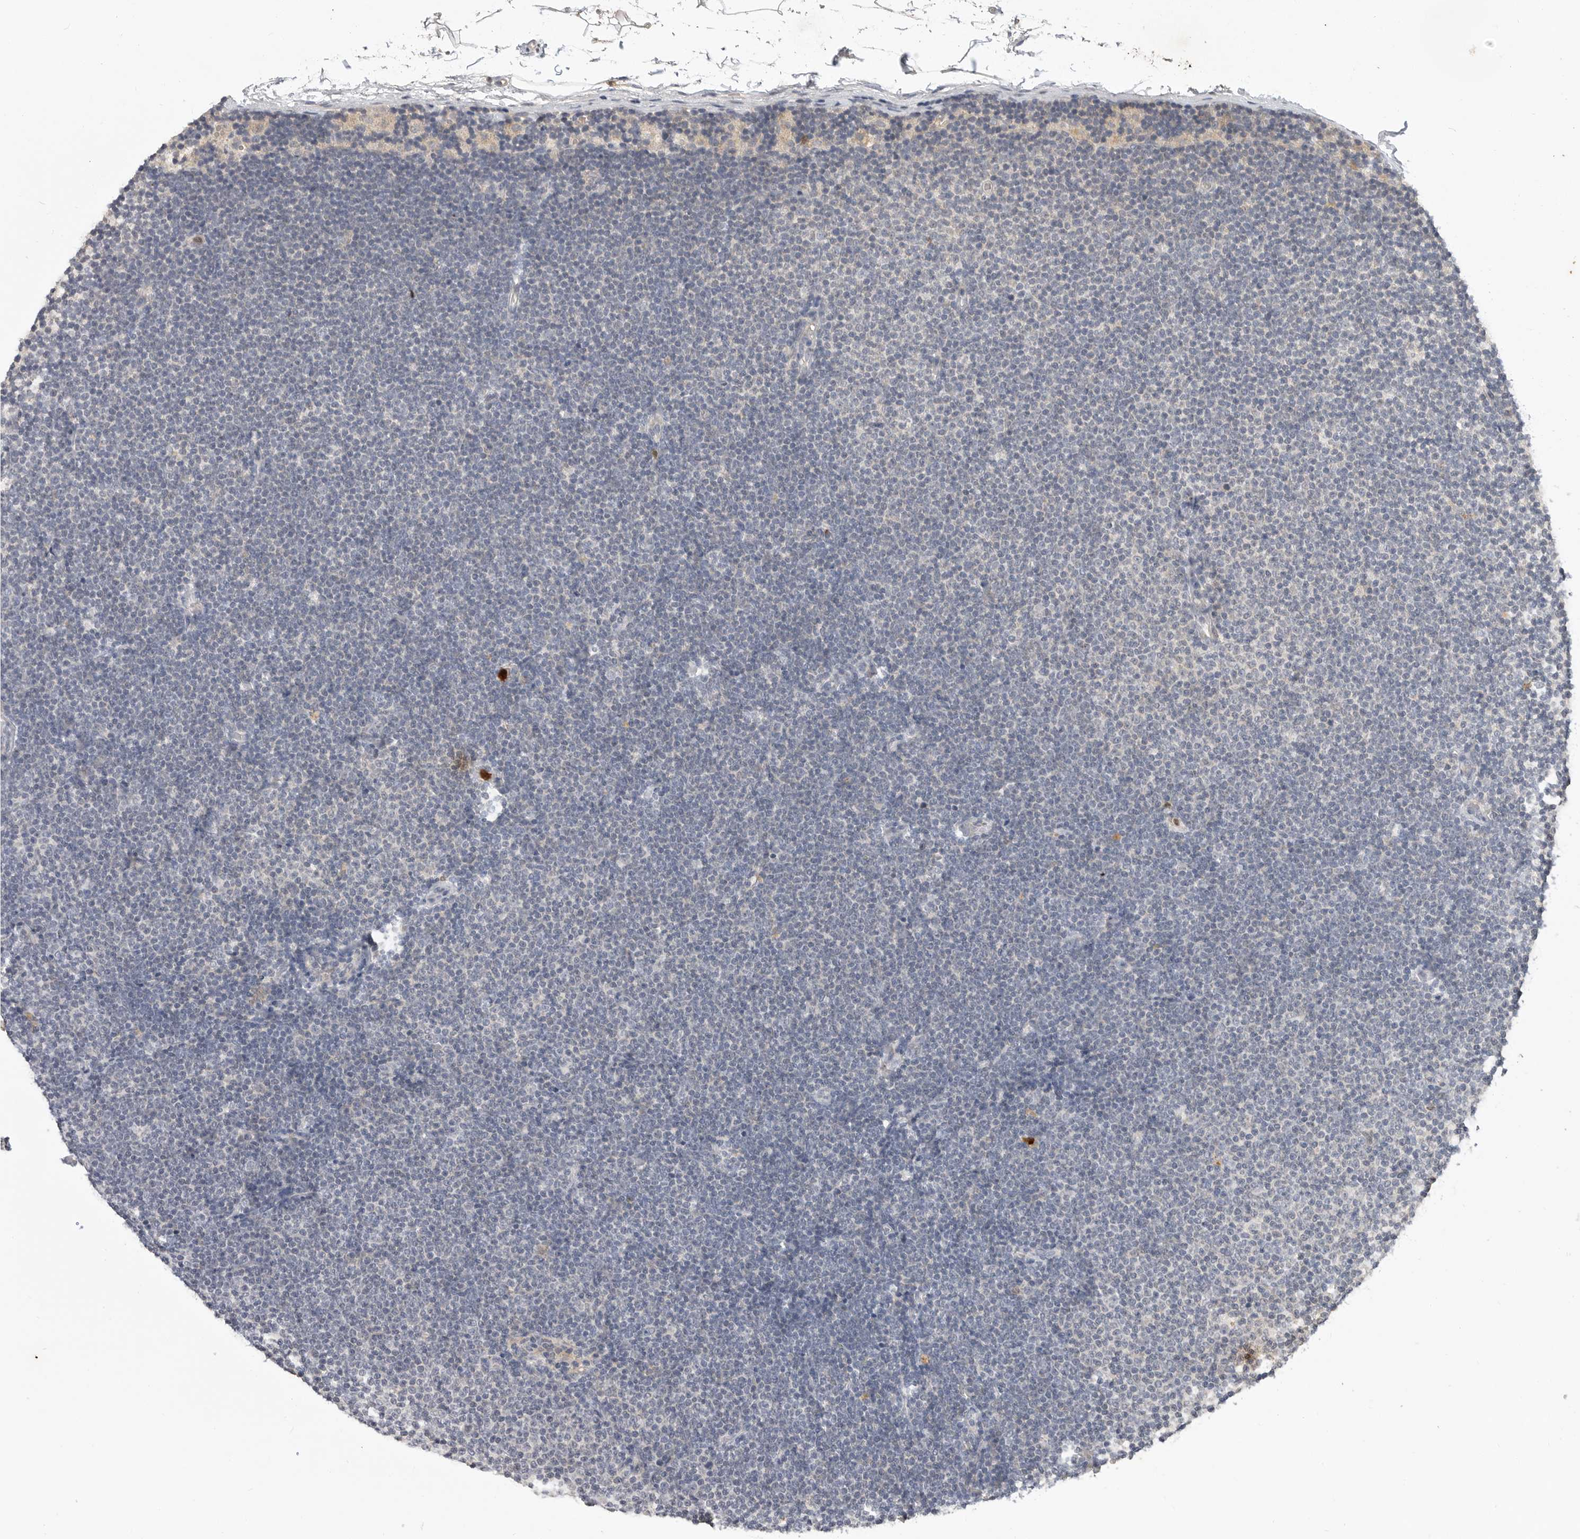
{"staining": {"intensity": "negative", "quantity": "none", "location": "none"}, "tissue": "lymphoma", "cell_type": "Tumor cells", "image_type": "cancer", "snomed": [{"axis": "morphology", "description": "Malignant lymphoma, non-Hodgkin's type, Low grade"}, {"axis": "topography", "description": "Lymph node"}], "caption": "Photomicrograph shows no protein staining in tumor cells of malignant lymphoma, non-Hodgkin's type (low-grade) tissue.", "gene": "LTBR", "patient": {"sex": "female", "age": 53}}